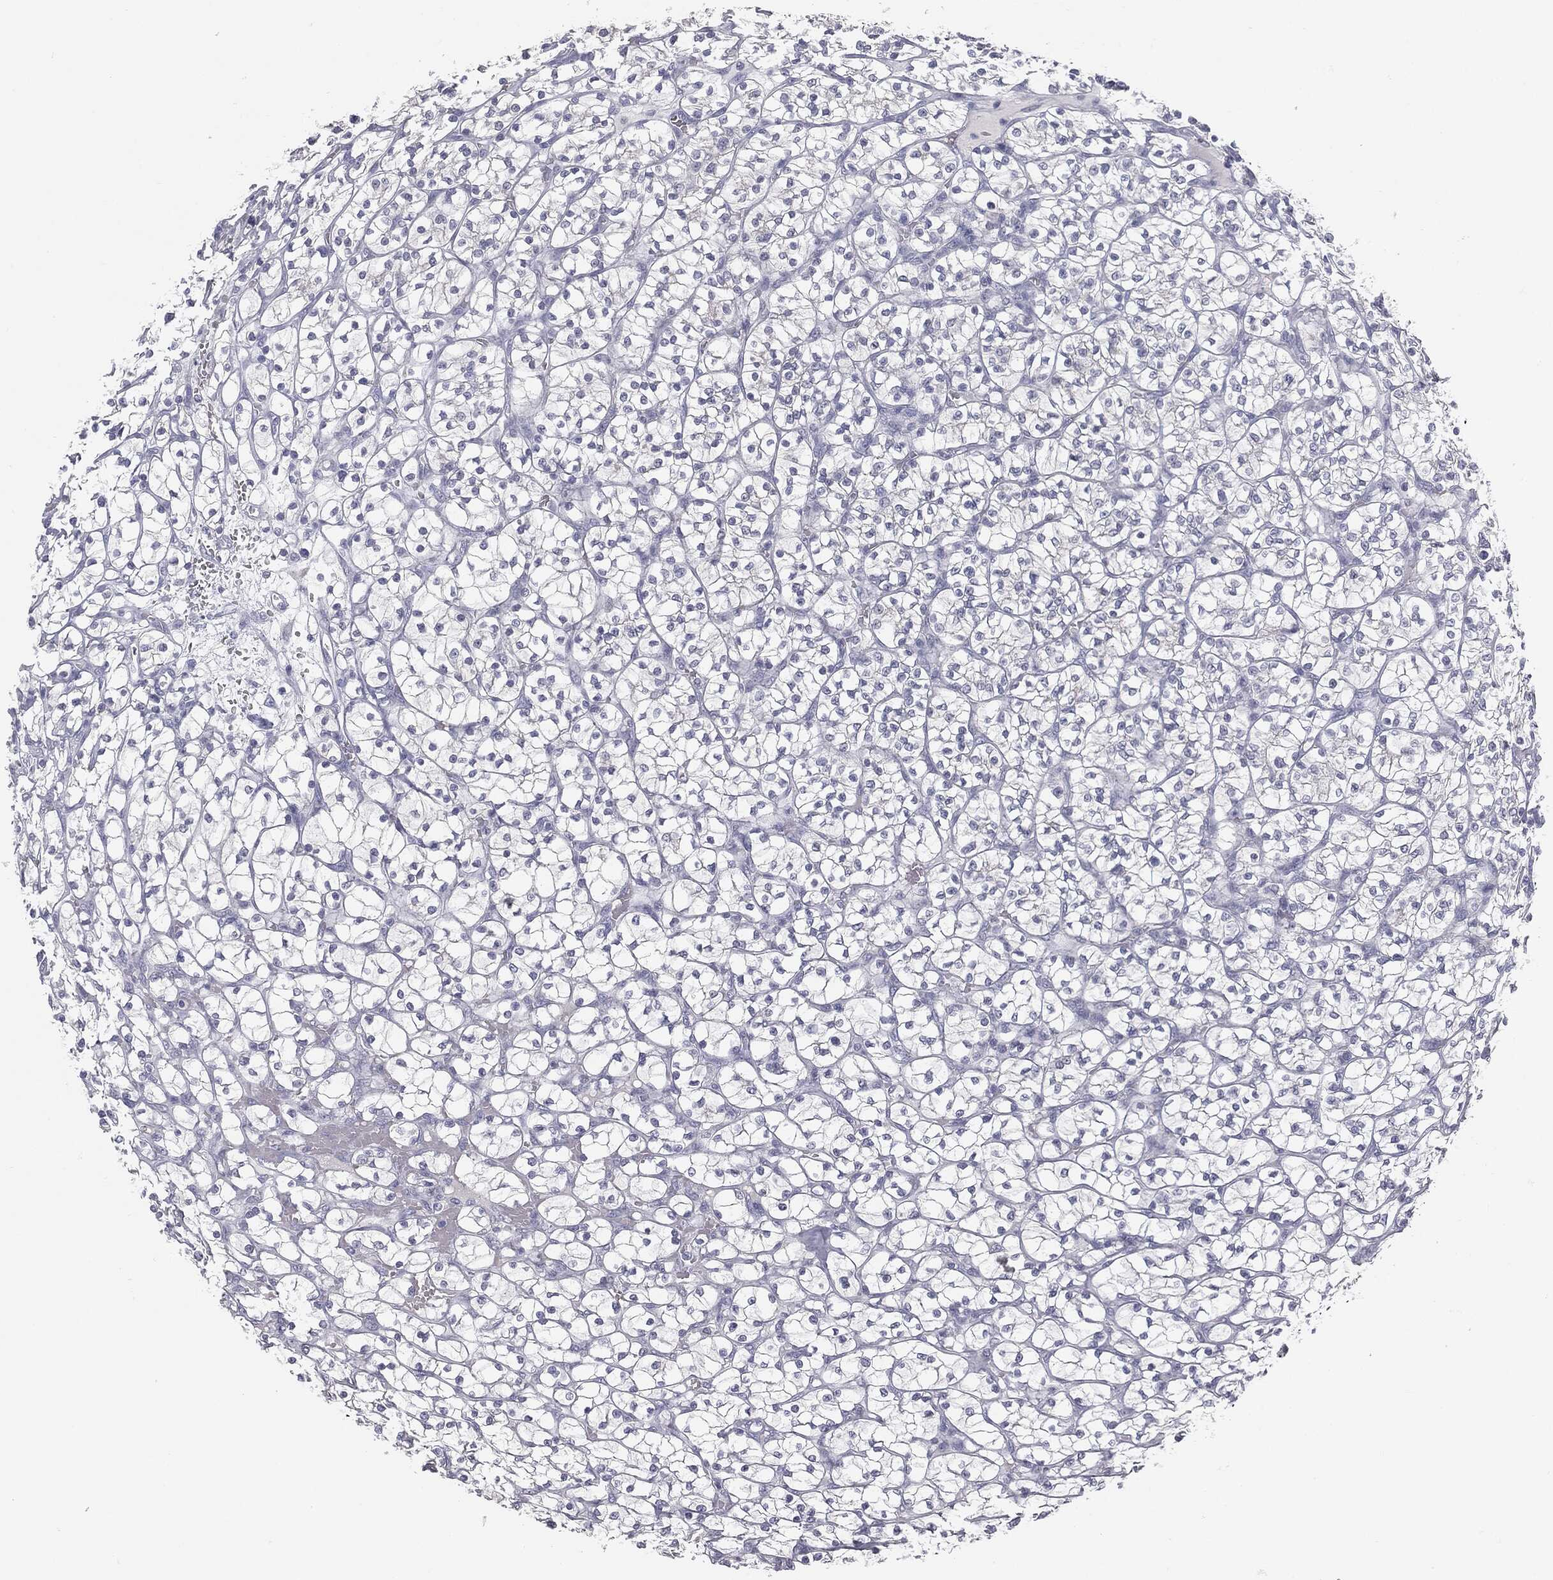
{"staining": {"intensity": "negative", "quantity": "none", "location": "none"}, "tissue": "renal cancer", "cell_type": "Tumor cells", "image_type": "cancer", "snomed": [{"axis": "morphology", "description": "Adenocarcinoma, NOS"}, {"axis": "topography", "description": "Kidney"}], "caption": "There is no significant expression in tumor cells of adenocarcinoma (renal). (DAB immunohistochemistry (IHC) visualized using brightfield microscopy, high magnification).", "gene": "MUC5AC", "patient": {"sex": "female", "age": 64}}